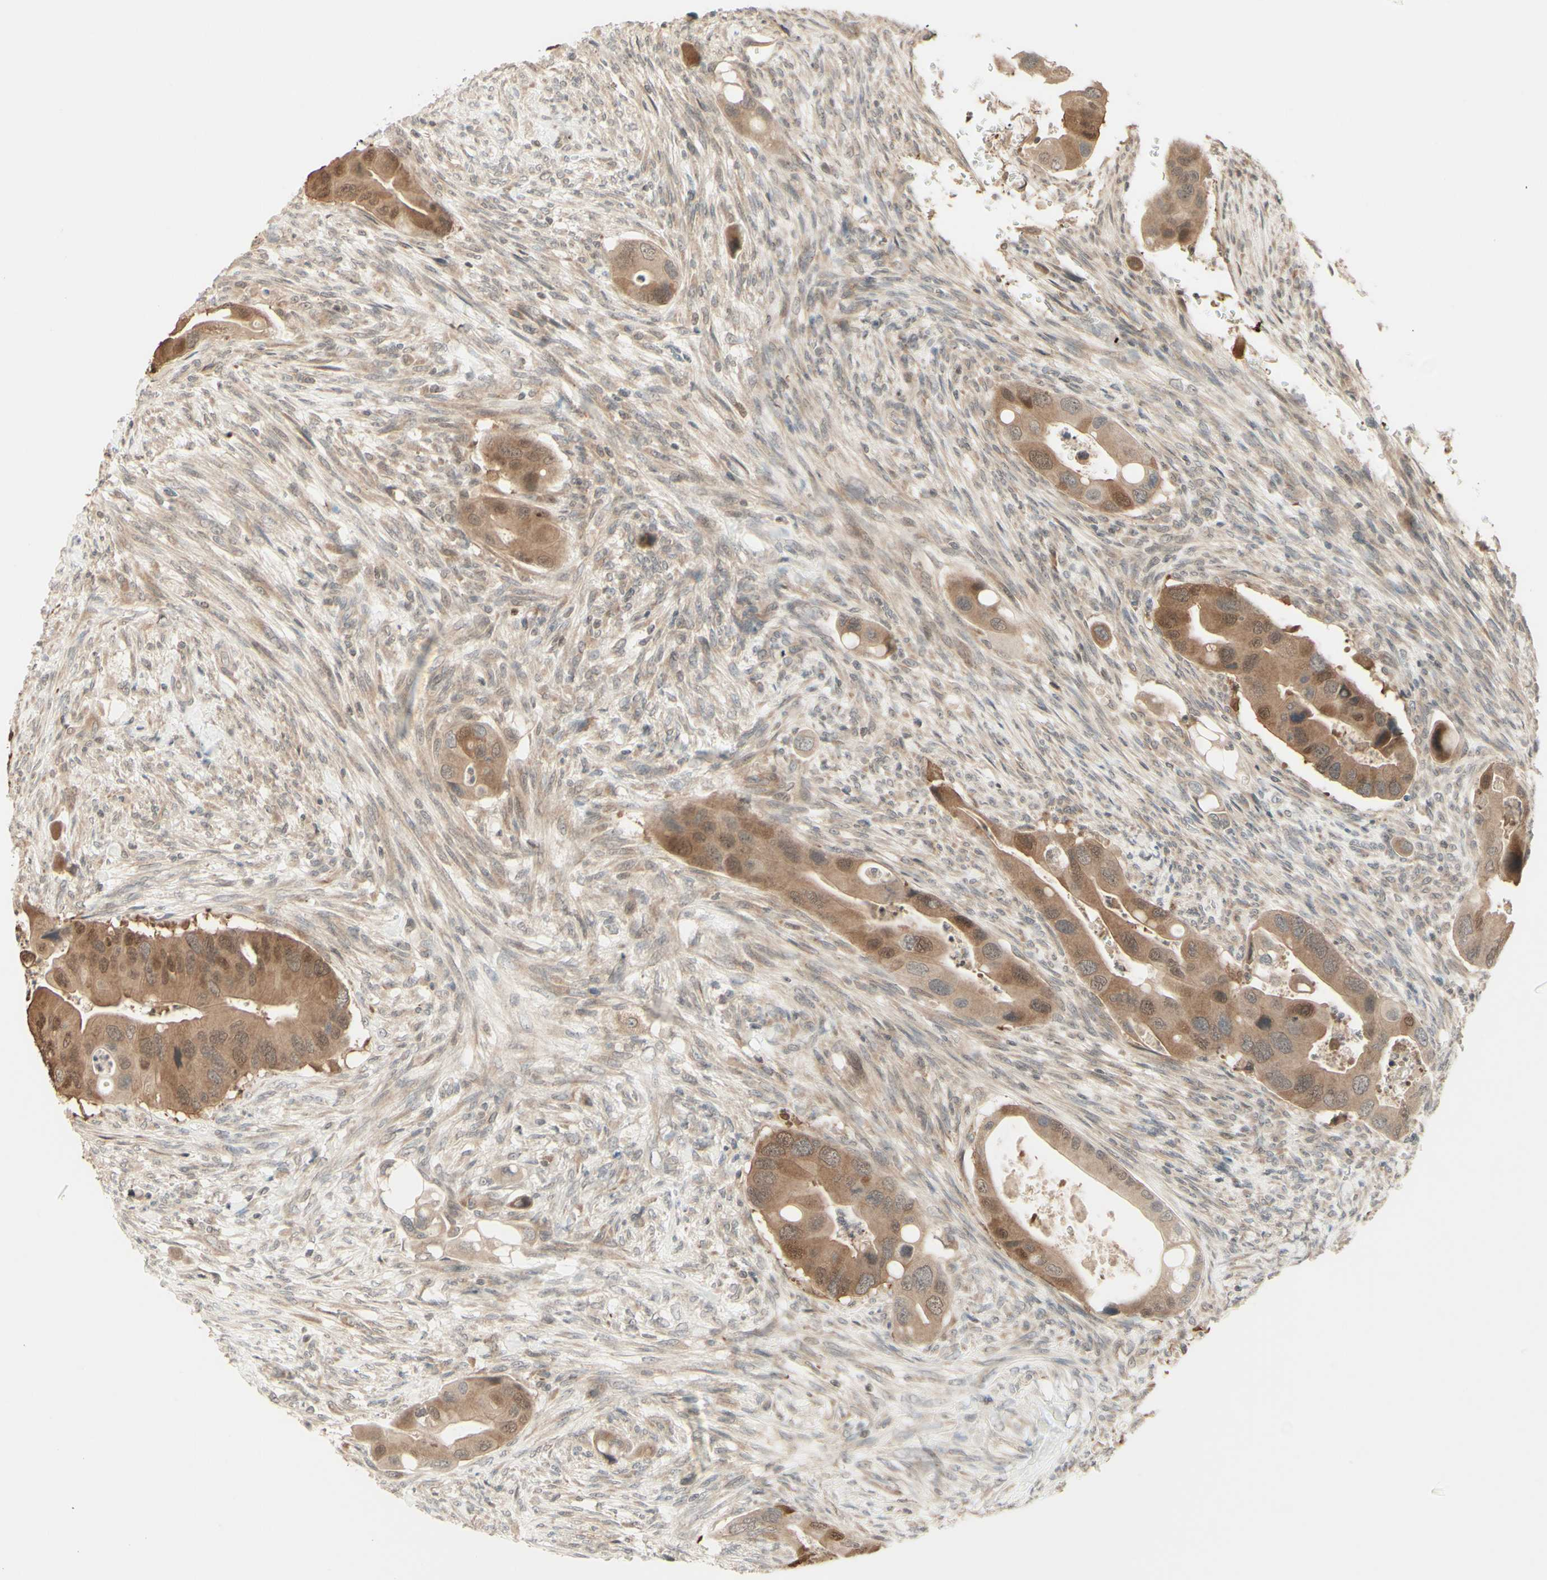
{"staining": {"intensity": "moderate", "quantity": ">75%", "location": "cytoplasmic/membranous"}, "tissue": "colorectal cancer", "cell_type": "Tumor cells", "image_type": "cancer", "snomed": [{"axis": "morphology", "description": "Adenocarcinoma, NOS"}, {"axis": "topography", "description": "Rectum"}], "caption": "A micrograph of human colorectal adenocarcinoma stained for a protein reveals moderate cytoplasmic/membranous brown staining in tumor cells.", "gene": "ZW10", "patient": {"sex": "female", "age": 57}}